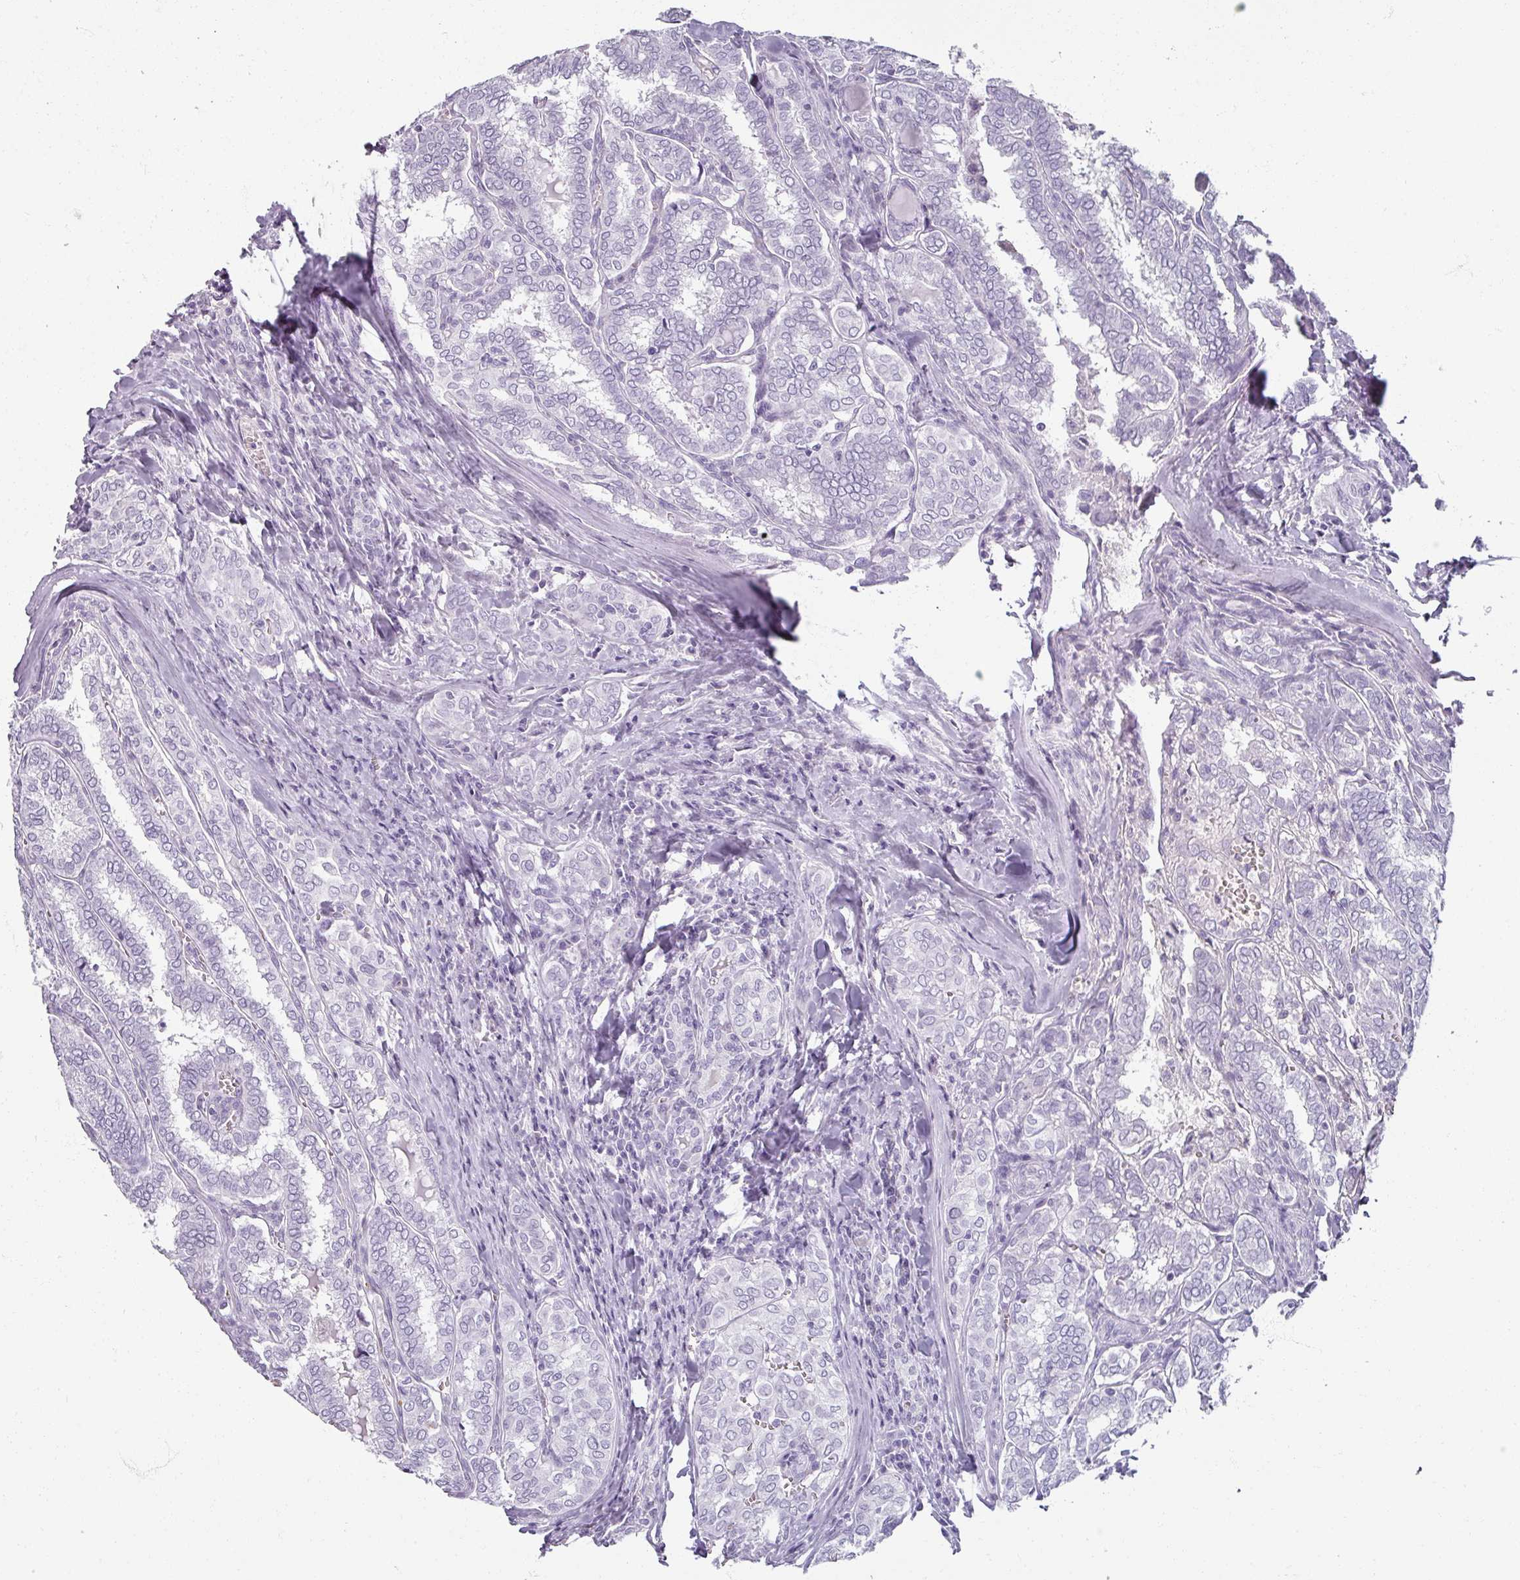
{"staining": {"intensity": "negative", "quantity": "none", "location": "none"}, "tissue": "thyroid cancer", "cell_type": "Tumor cells", "image_type": "cancer", "snomed": [{"axis": "morphology", "description": "Papillary adenocarcinoma, NOS"}, {"axis": "topography", "description": "Thyroid gland"}], "caption": "Tumor cells are negative for brown protein staining in thyroid cancer (papillary adenocarcinoma). The staining is performed using DAB (3,3'-diaminobenzidine) brown chromogen with nuclei counter-stained in using hematoxylin.", "gene": "REG3G", "patient": {"sex": "female", "age": 30}}